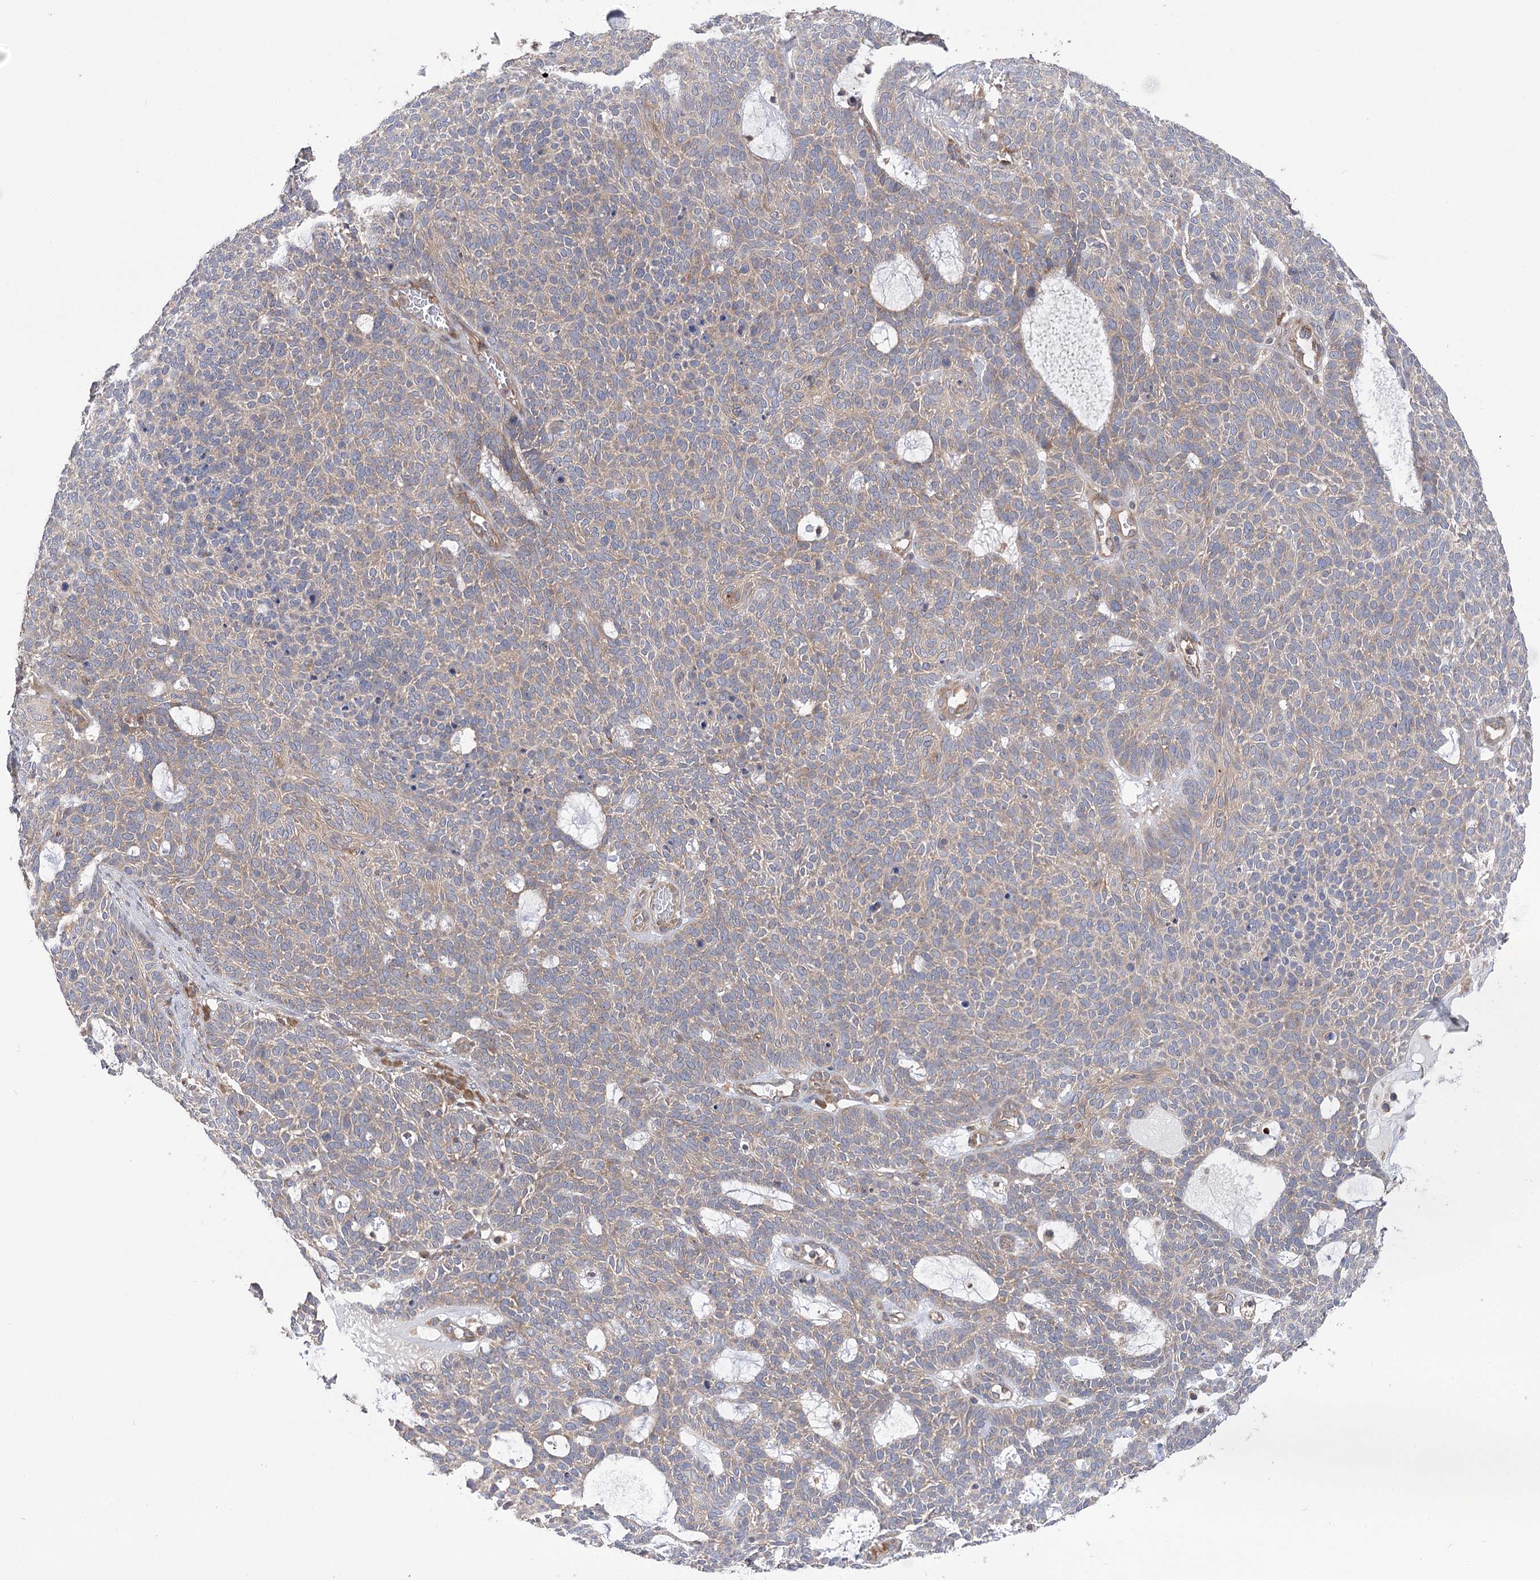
{"staining": {"intensity": "weak", "quantity": "<25%", "location": "cytoplasmic/membranous"}, "tissue": "skin cancer", "cell_type": "Tumor cells", "image_type": "cancer", "snomed": [{"axis": "morphology", "description": "Squamous cell carcinoma, NOS"}, {"axis": "topography", "description": "Skin"}], "caption": "The photomicrograph exhibits no significant positivity in tumor cells of skin cancer.", "gene": "VPS37B", "patient": {"sex": "female", "age": 90}}